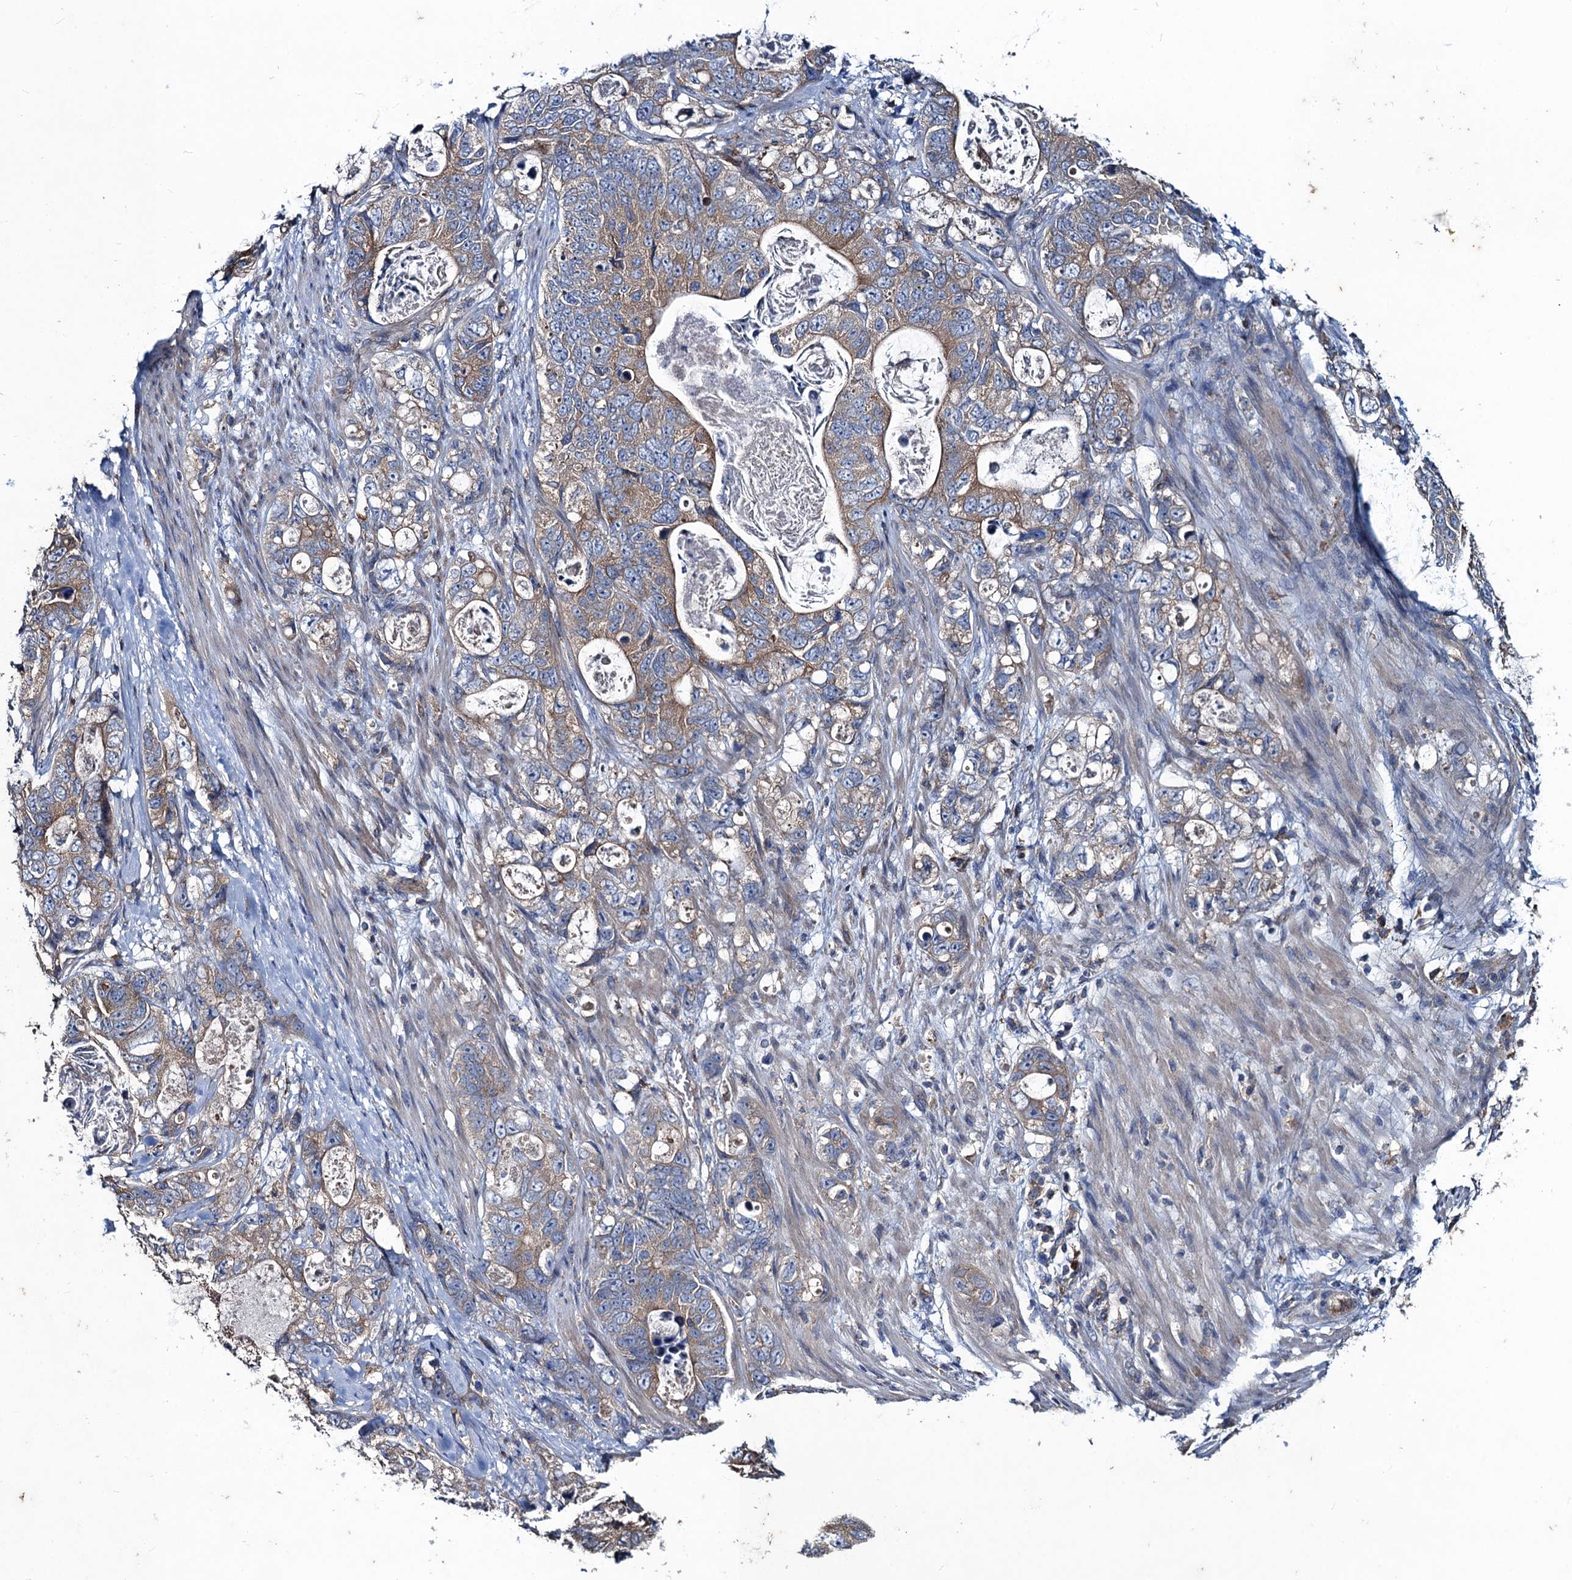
{"staining": {"intensity": "moderate", "quantity": "25%-75%", "location": "cytoplasmic/membranous"}, "tissue": "stomach cancer", "cell_type": "Tumor cells", "image_type": "cancer", "snomed": [{"axis": "morphology", "description": "Normal tissue, NOS"}, {"axis": "morphology", "description": "Adenocarcinoma, NOS"}, {"axis": "topography", "description": "Stomach"}], "caption": "Moderate cytoplasmic/membranous positivity is identified in about 25%-75% of tumor cells in adenocarcinoma (stomach).", "gene": "SNAP29", "patient": {"sex": "female", "age": 89}}